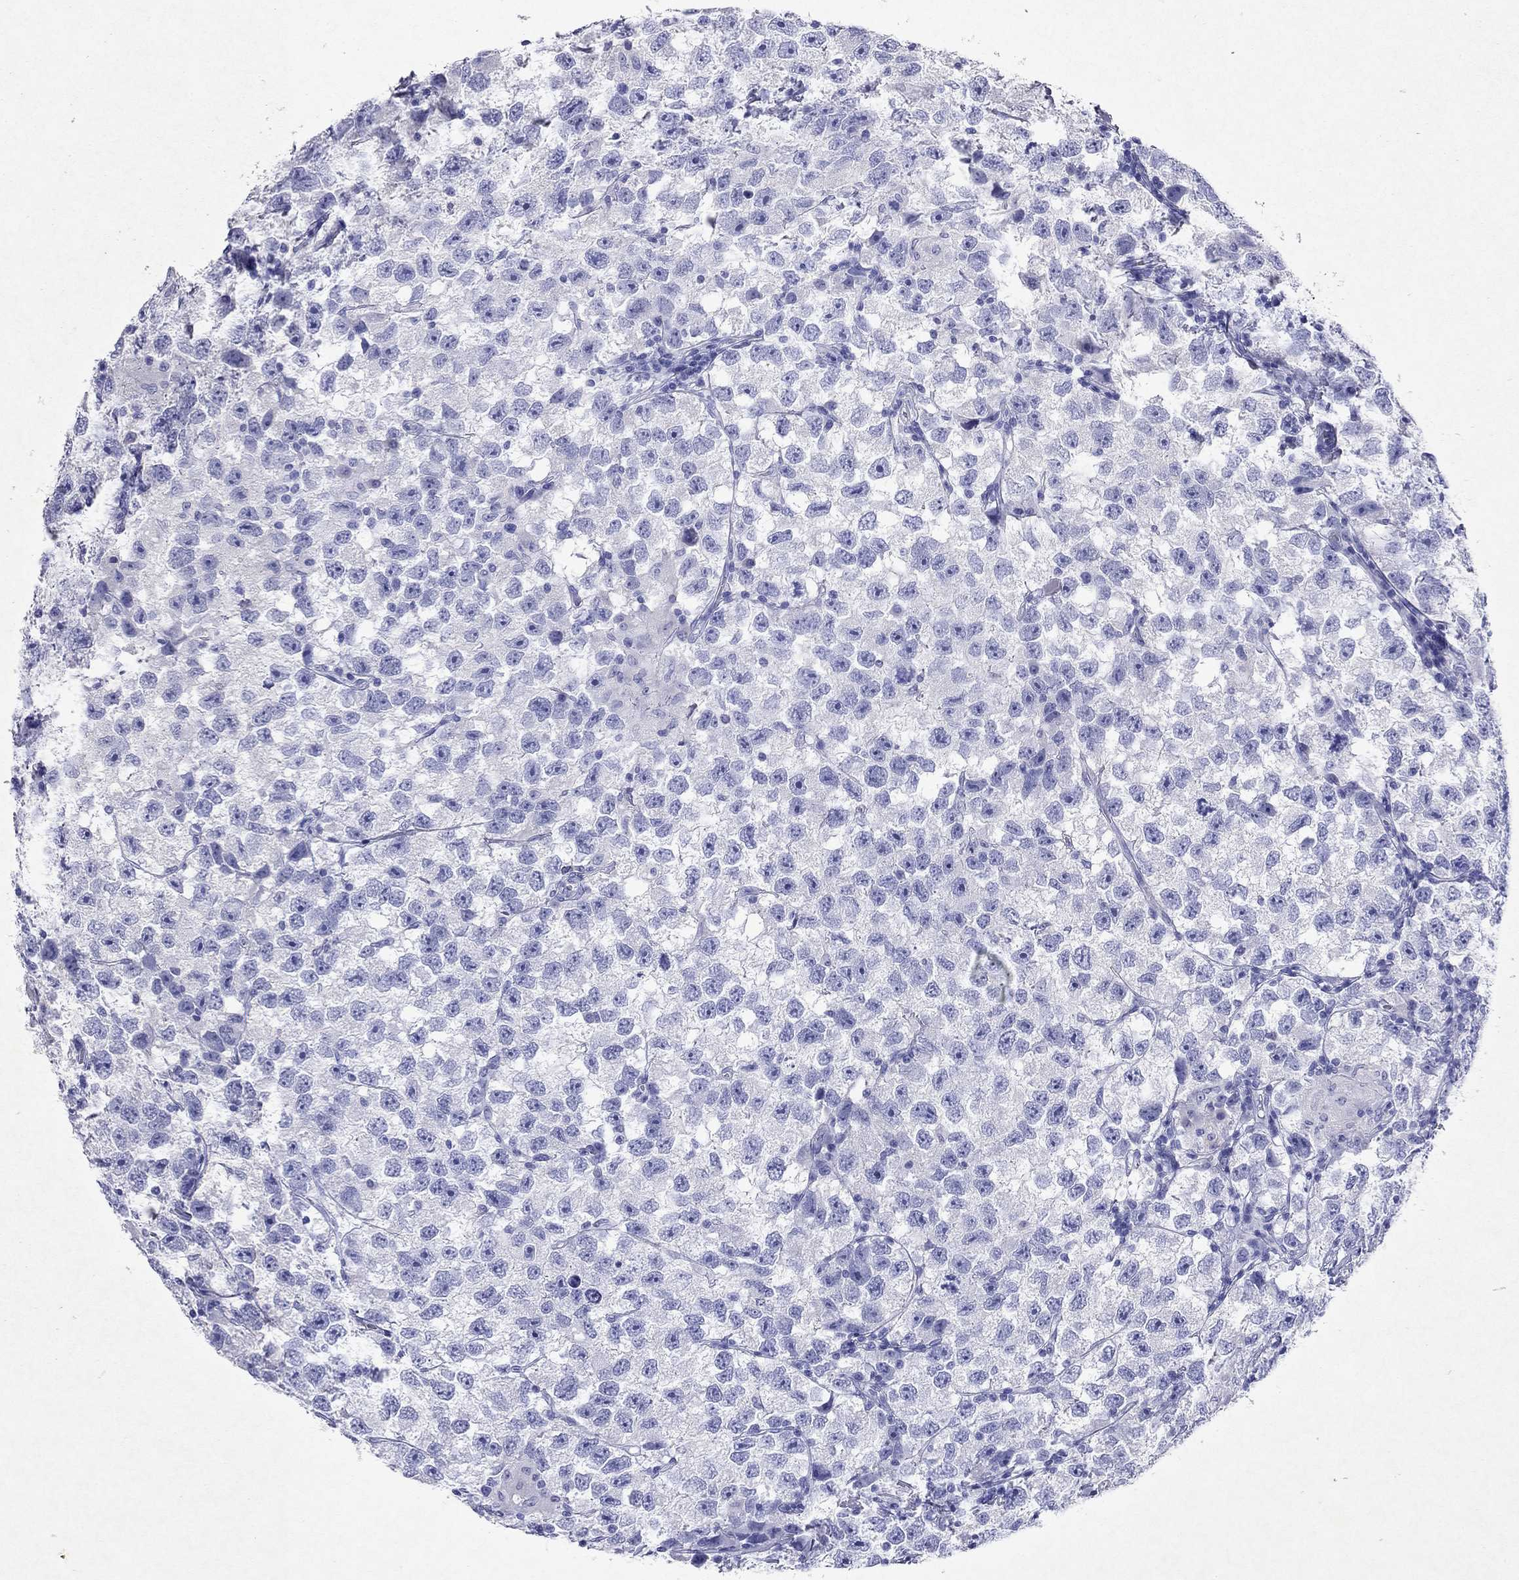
{"staining": {"intensity": "negative", "quantity": "none", "location": "none"}, "tissue": "testis cancer", "cell_type": "Tumor cells", "image_type": "cancer", "snomed": [{"axis": "morphology", "description": "Seminoma, NOS"}, {"axis": "topography", "description": "Testis"}], "caption": "Tumor cells show no significant protein staining in seminoma (testis).", "gene": "ARMC12", "patient": {"sex": "male", "age": 26}}